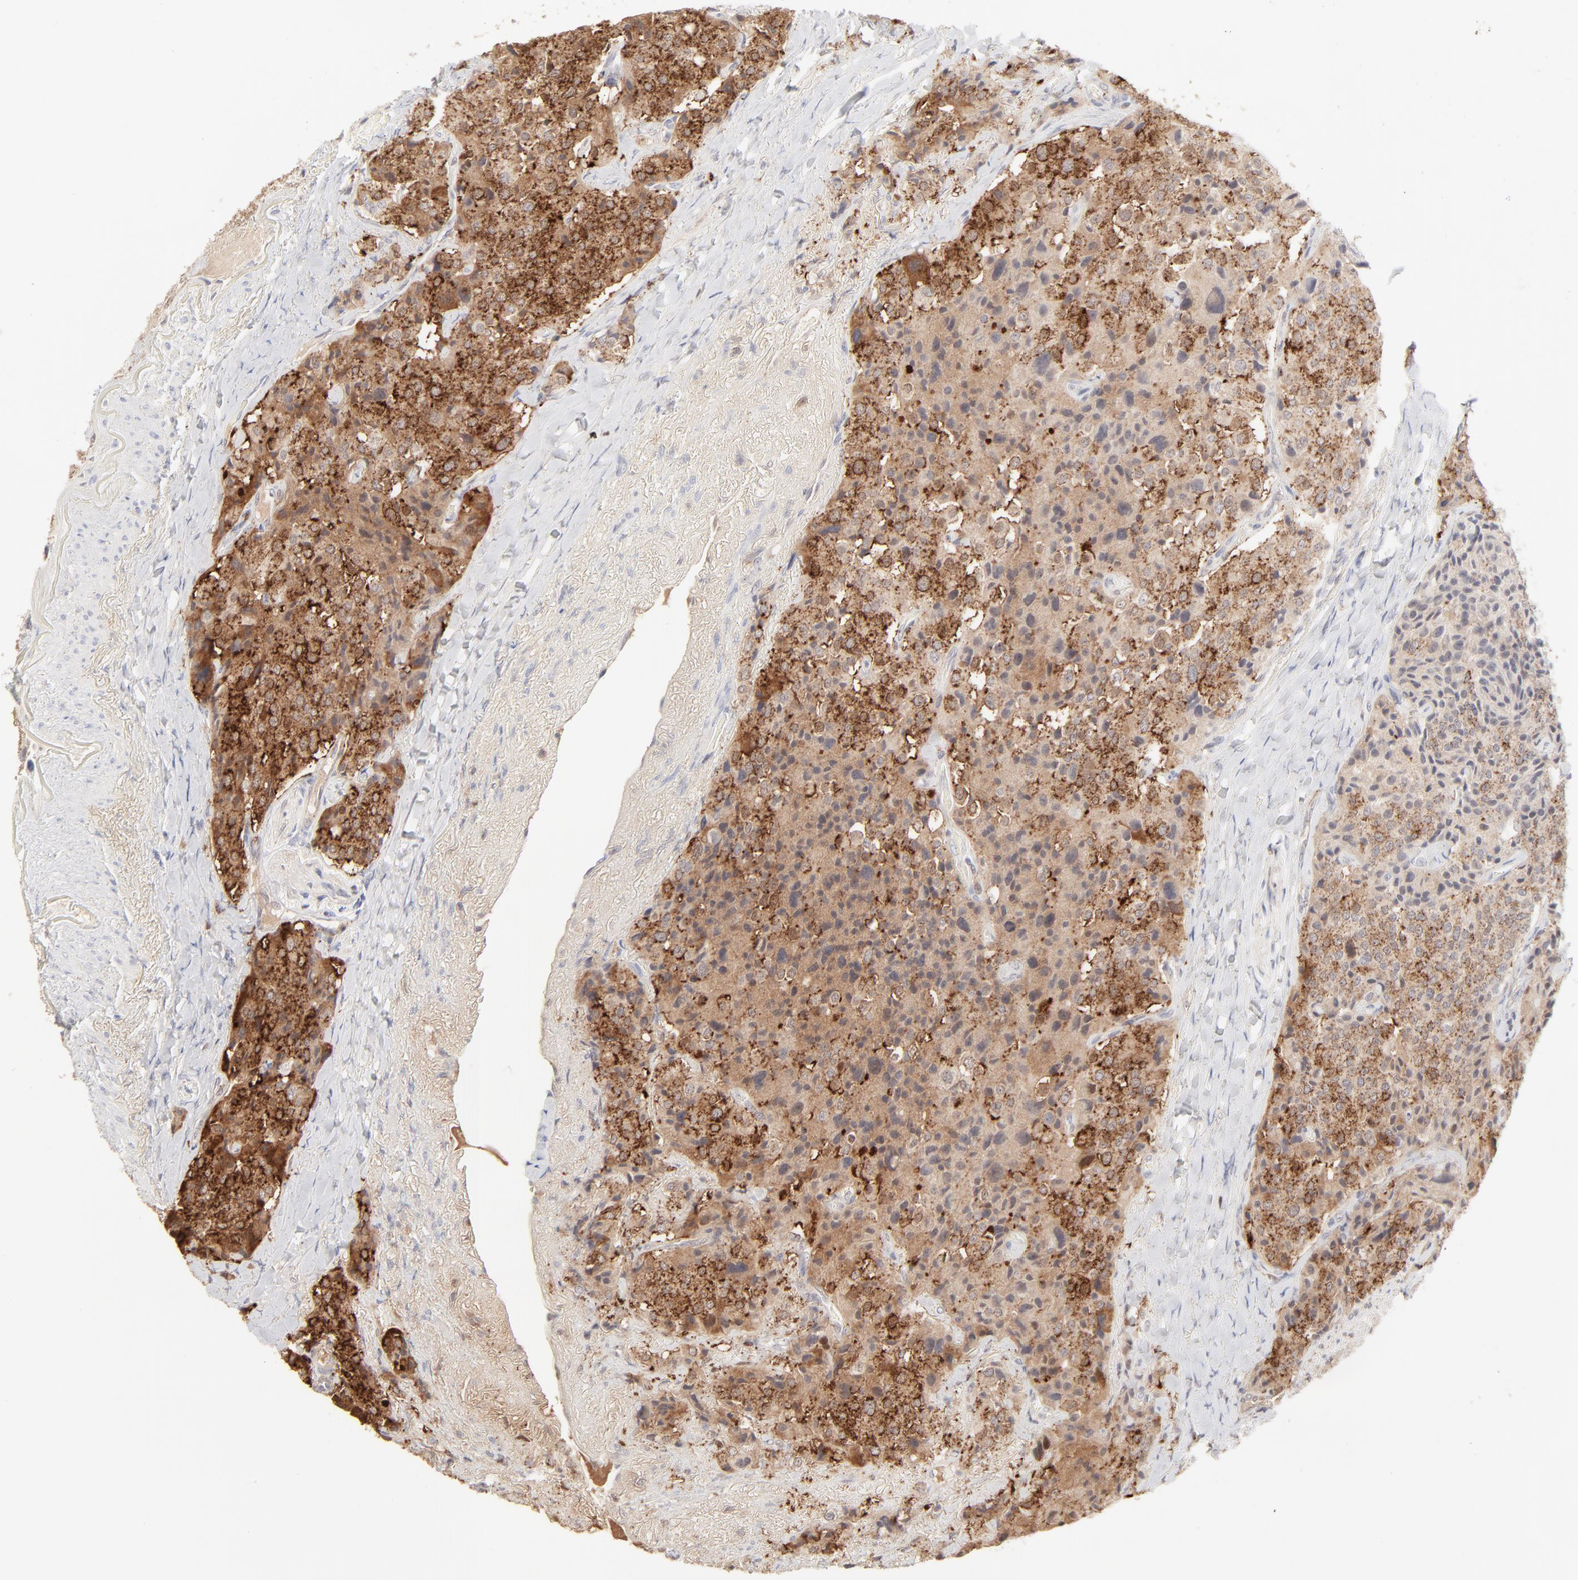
{"staining": {"intensity": "strong", "quantity": "25%-75%", "location": "cytoplasmic/membranous"}, "tissue": "carcinoid", "cell_type": "Tumor cells", "image_type": "cancer", "snomed": [{"axis": "morphology", "description": "Carcinoid, malignant, NOS"}, {"axis": "topography", "description": "Colon"}], "caption": "Carcinoid (malignant) stained with a protein marker demonstrates strong staining in tumor cells.", "gene": "CDK6", "patient": {"sex": "female", "age": 61}}